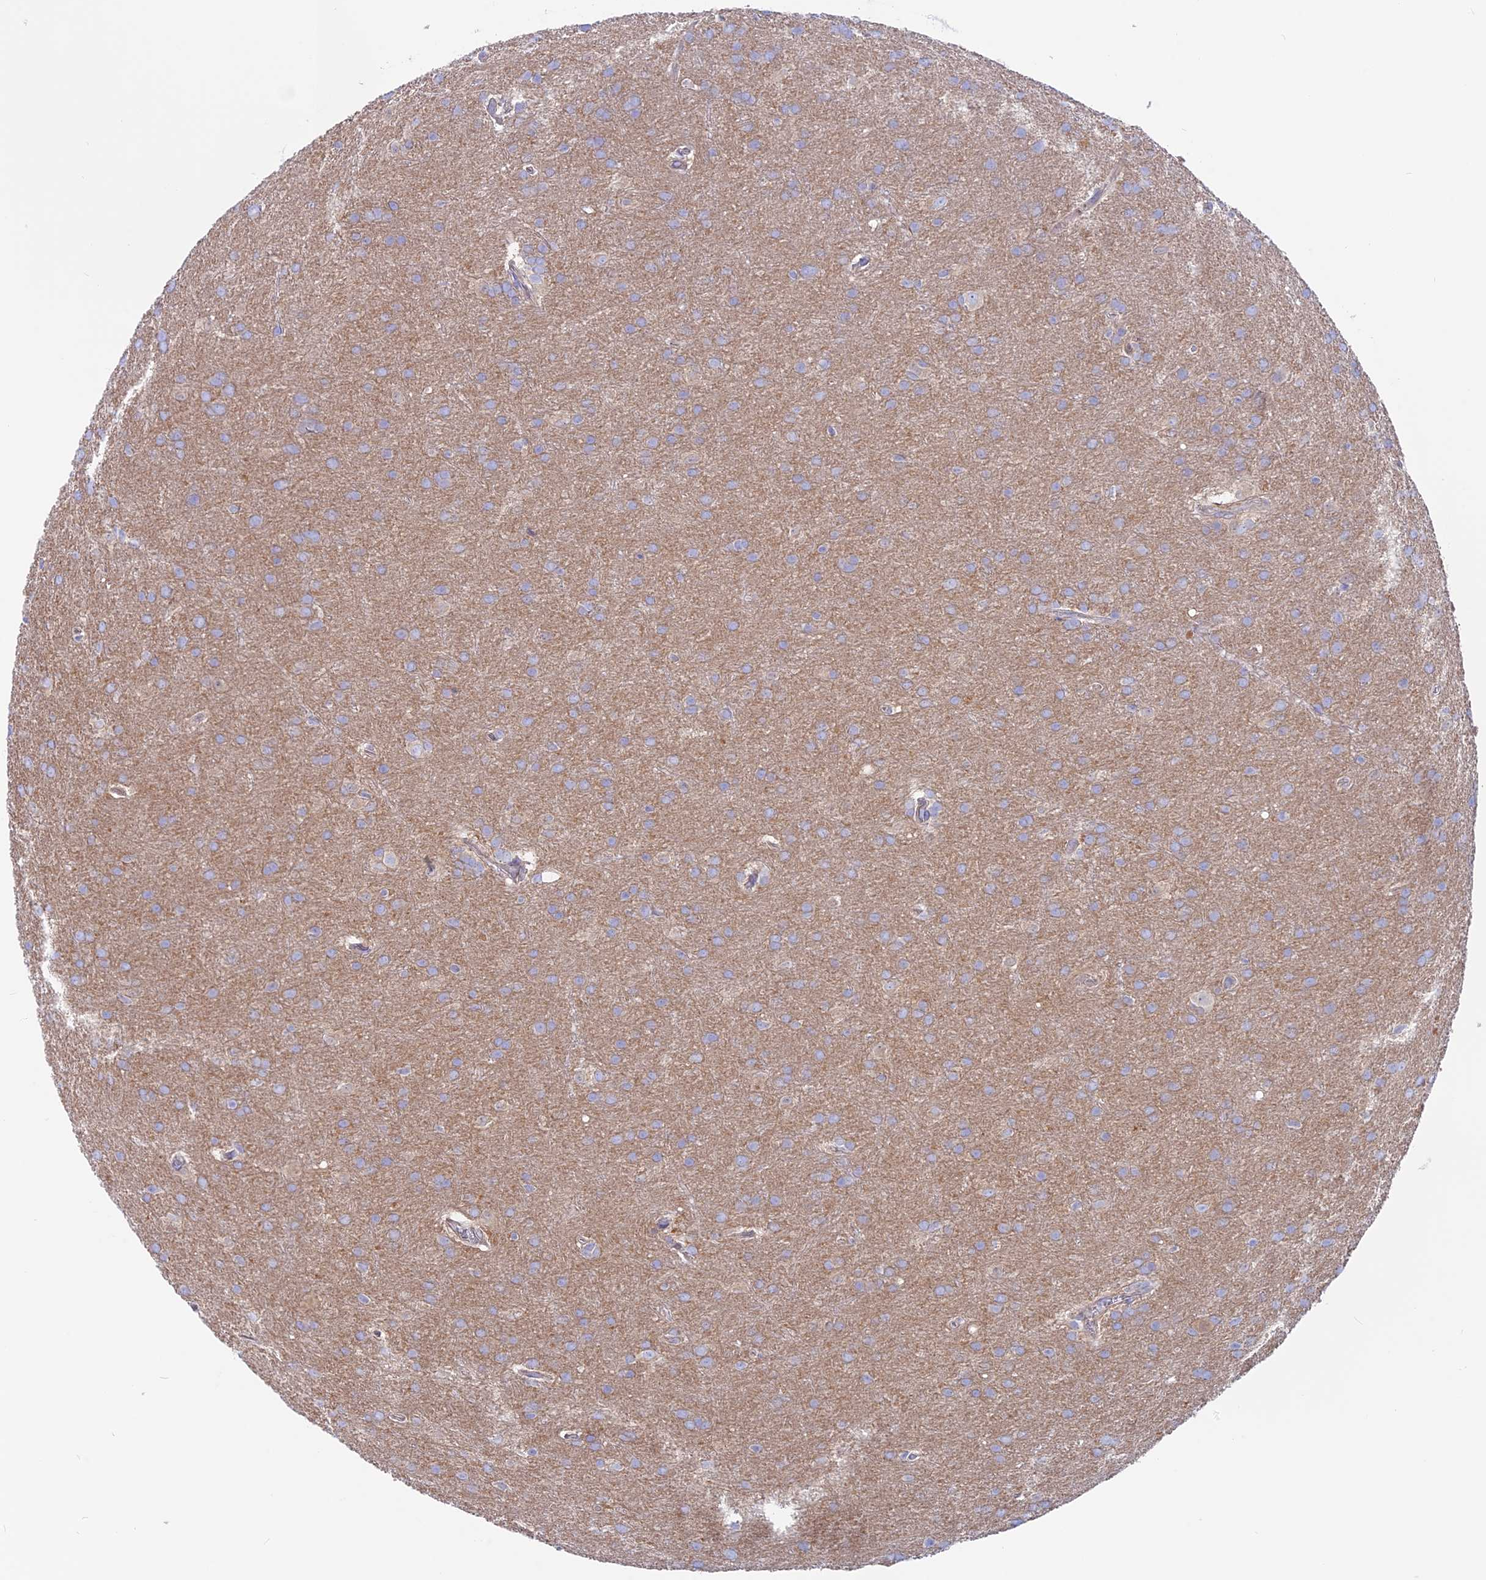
{"staining": {"intensity": "weak", "quantity": "25%-75%", "location": "cytoplasmic/membranous"}, "tissue": "glioma", "cell_type": "Tumor cells", "image_type": "cancer", "snomed": [{"axis": "morphology", "description": "Glioma, malignant, Low grade"}, {"axis": "topography", "description": "Brain"}], "caption": "Protein expression analysis of human glioma reveals weak cytoplasmic/membranous positivity in approximately 25%-75% of tumor cells. Using DAB (3,3'-diaminobenzidine) (brown) and hematoxylin (blue) stains, captured at high magnification using brightfield microscopy.", "gene": "LZTFL1", "patient": {"sex": "female", "age": 32}}